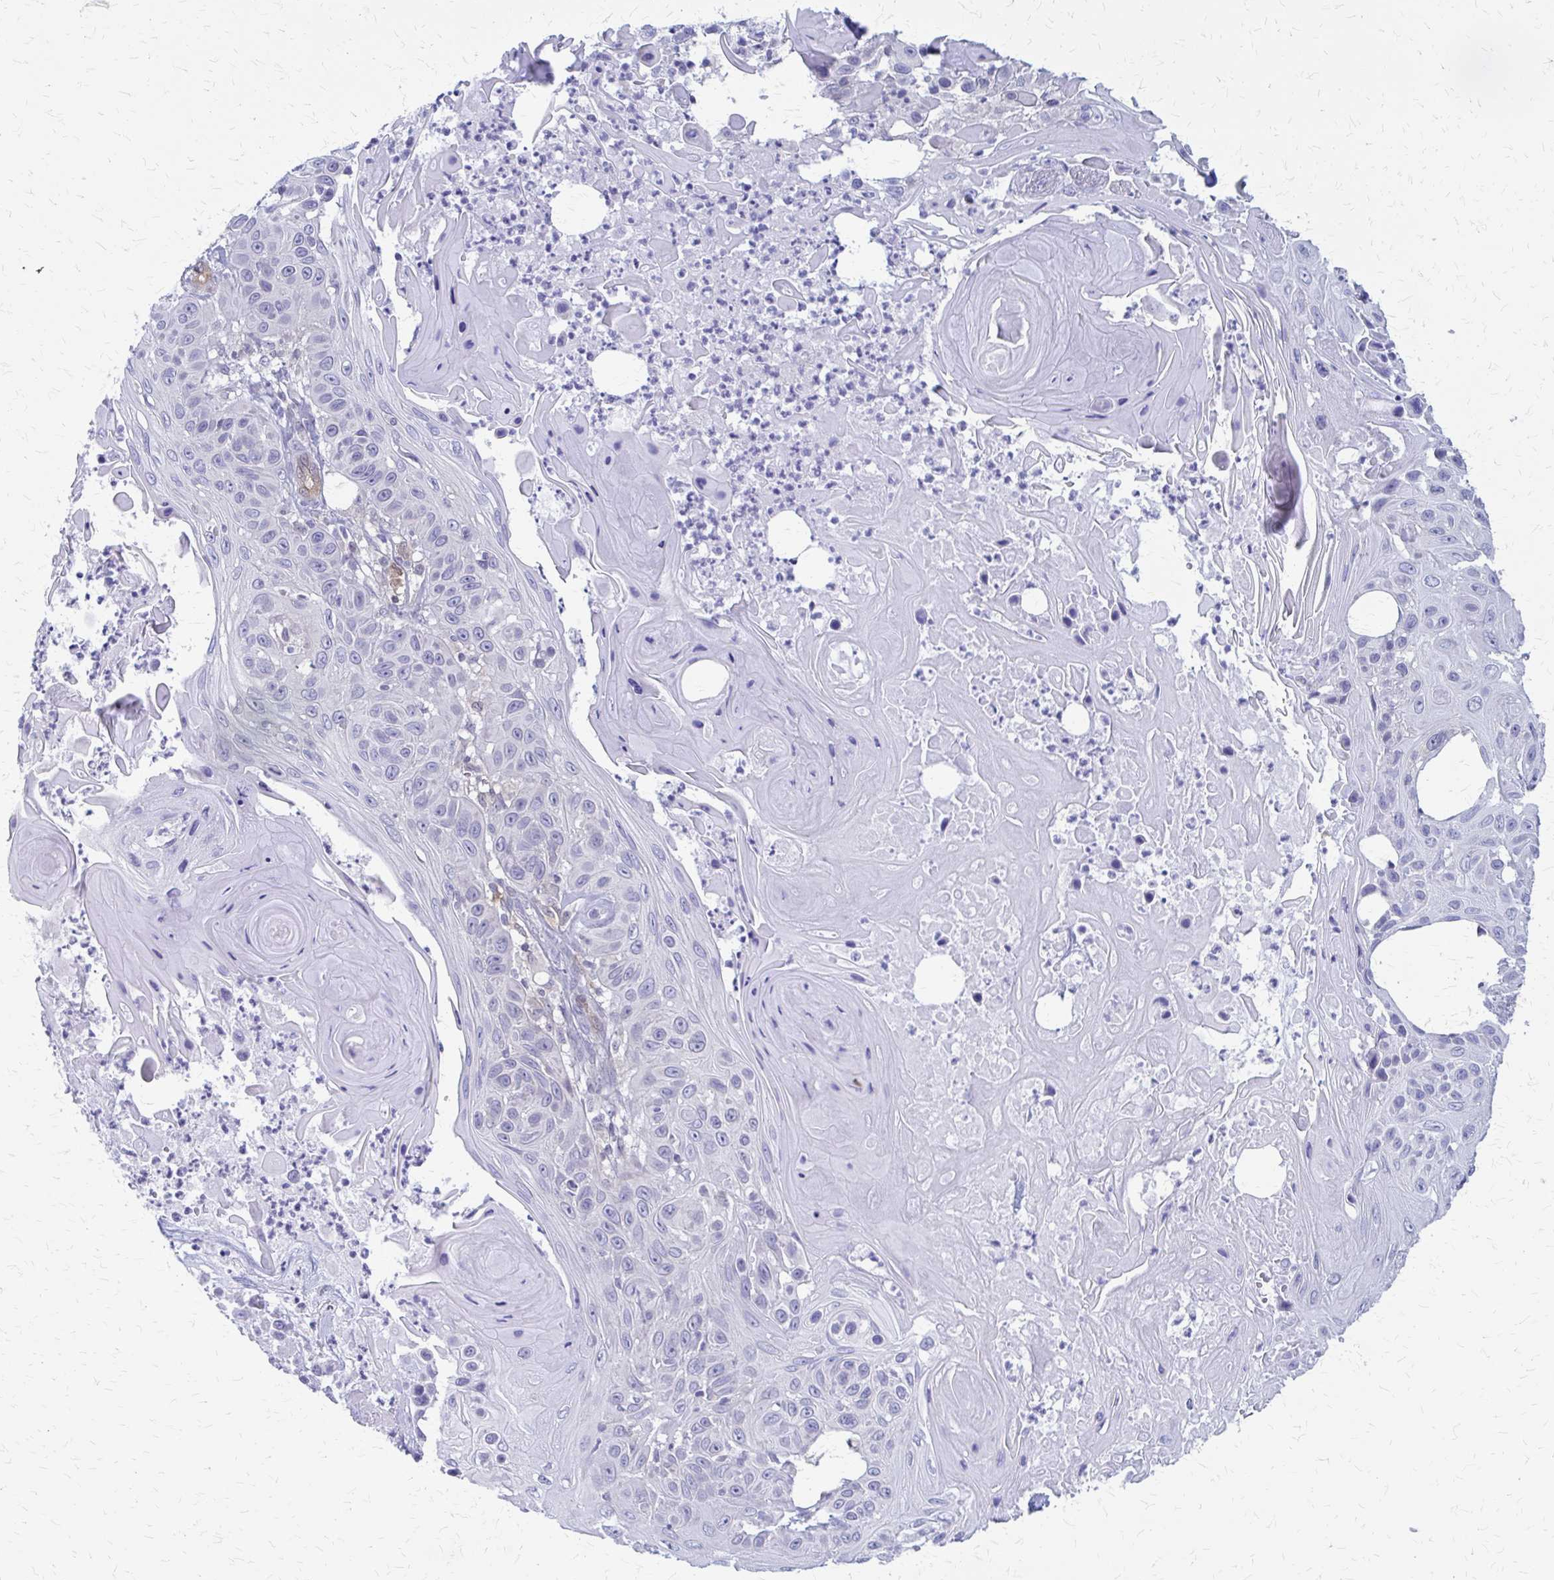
{"staining": {"intensity": "negative", "quantity": "none", "location": "none"}, "tissue": "skin cancer", "cell_type": "Tumor cells", "image_type": "cancer", "snomed": [{"axis": "morphology", "description": "Squamous cell carcinoma, NOS"}, {"axis": "topography", "description": "Skin"}], "caption": "Skin cancer (squamous cell carcinoma) stained for a protein using immunohistochemistry (IHC) reveals no expression tumor cells.", "gene": "CLIC2", "patient": {"sex": "male", "age": 82}}